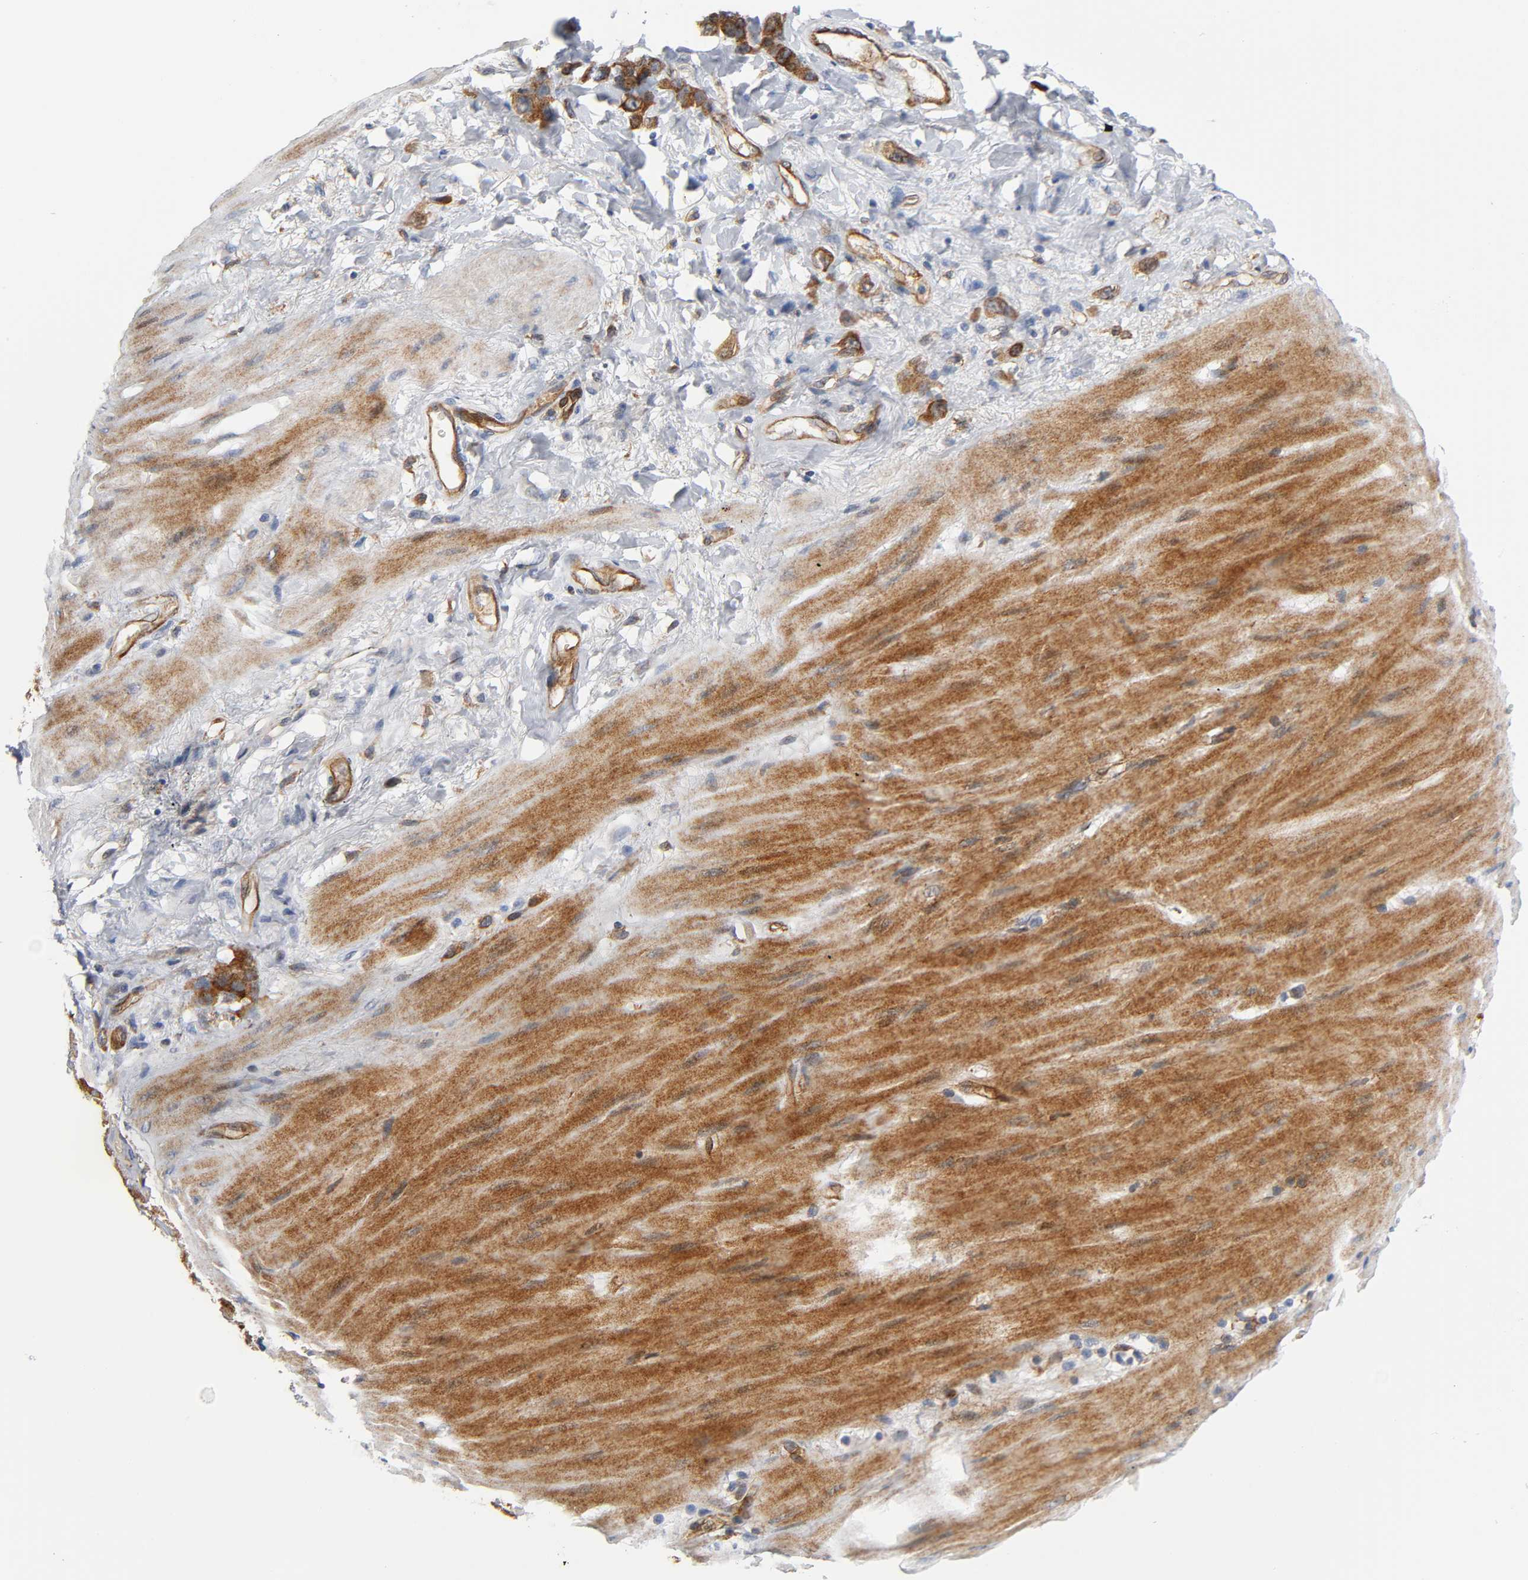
{"staining": {"intensity": "moderate", "quantity": ">75%", "location": "cytoplasmic/membranous"}, "tissue": "stomach cancer", "cell_type": "Tumor cells", "image_type": "cancer", "snomed": [{"axis": "morphology", "description": "Adenocarcinoma, NOS"}, {"axis": "topography", "description": "Stomach"}], "caption": "Immunohistochemistry (IHC) staining of stomach cancer (adenocarcinoma), which exhibits medium levels of moderate cytoplasmic/membranous positivity in approximately >75% of tumor cells indicating moderate cytoplasmic/membranous protein positivity. The staining was performed using DAB (brown) for protein detection and nuclei were counterstained in hematoxylin (blue).", "gene": "CD2AP", "patient": {"sex": "male", "age": 82}}